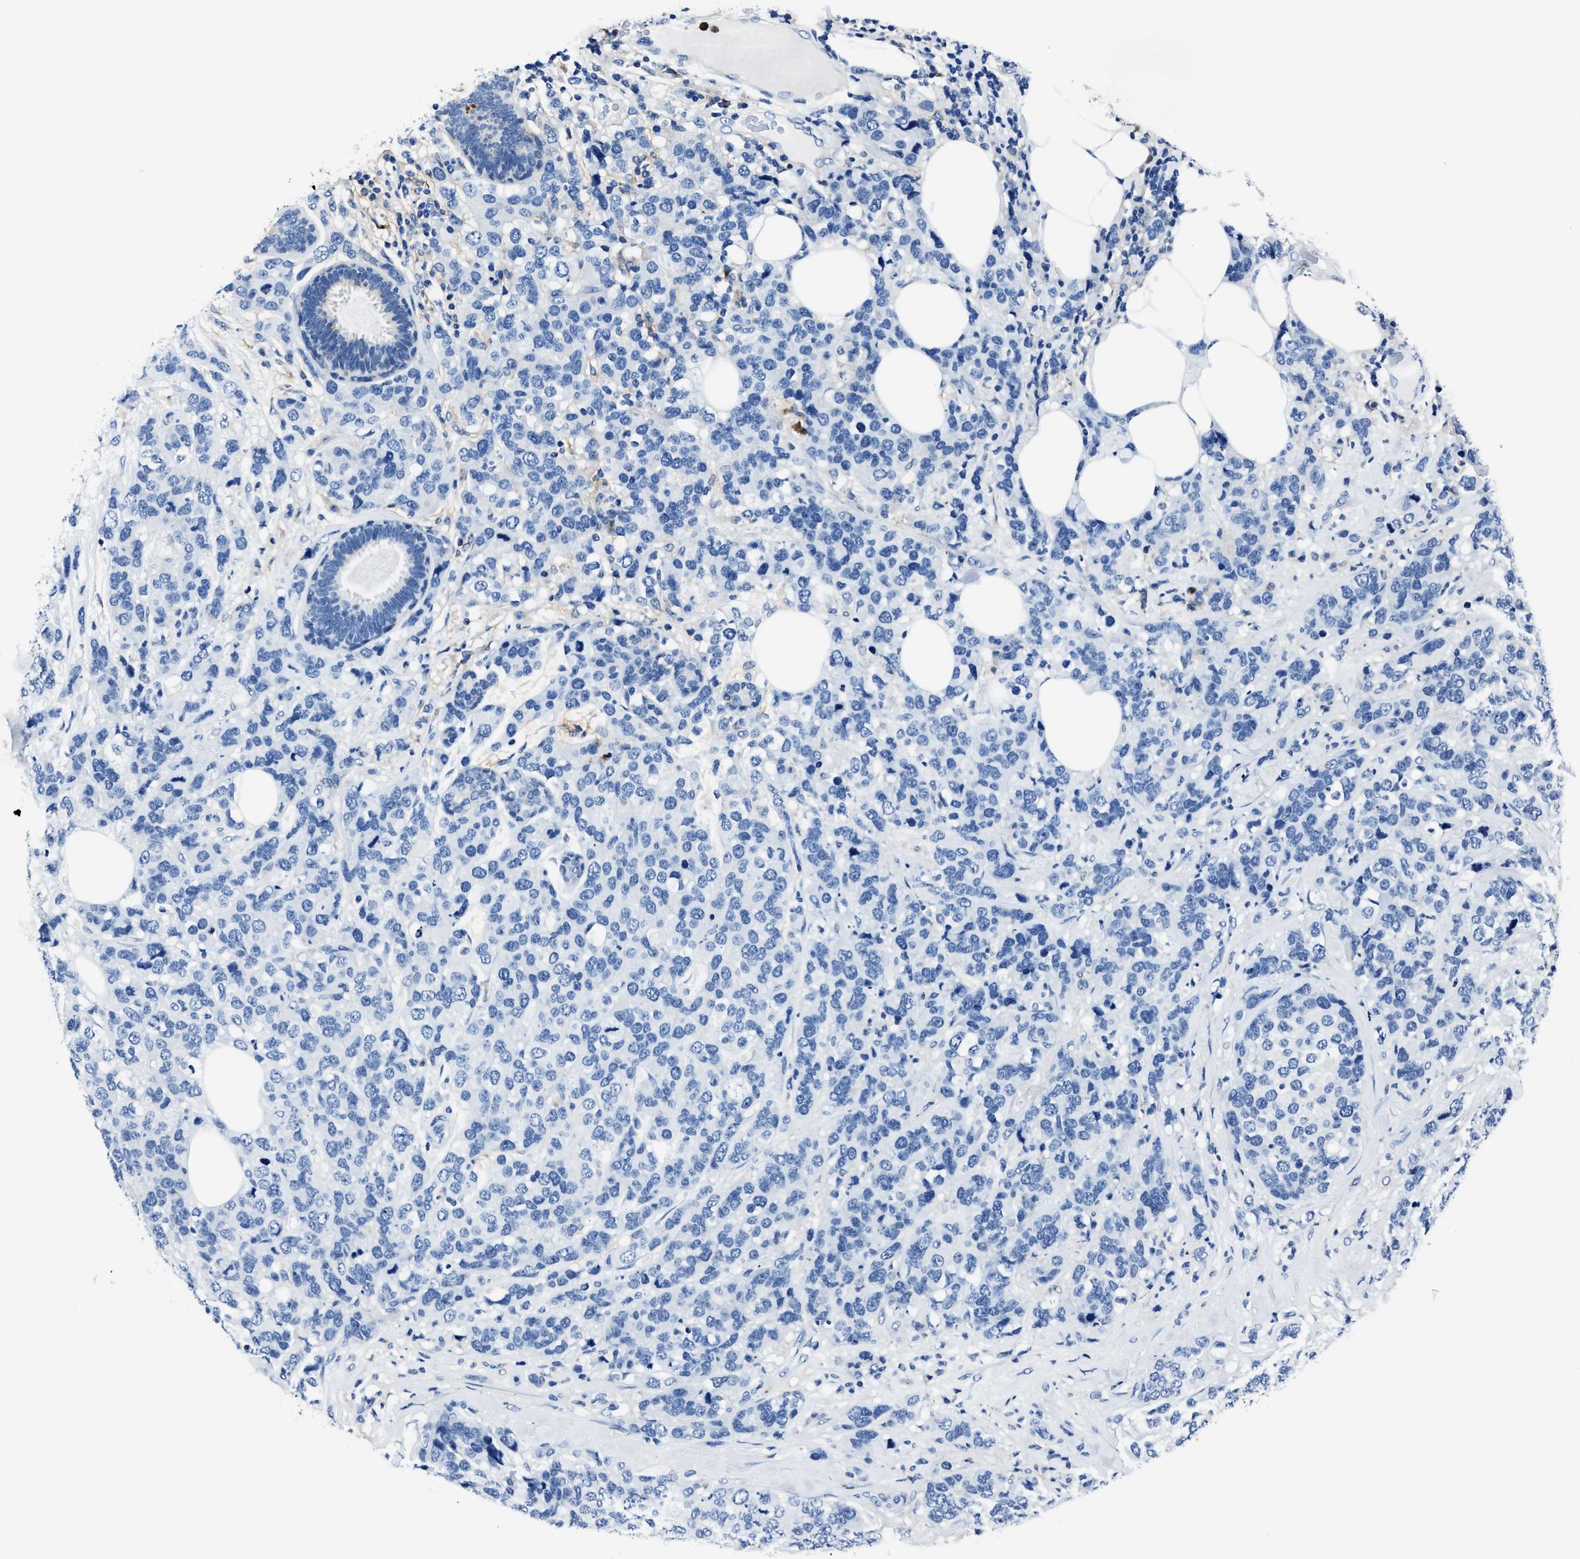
{"staining": {"intensity": "negative", "quantity": "none", "location": "none"}, "tissue": "breast cancer", "cell_type": "Tumor cells", "image_type": "cancer", "snomed": [{"axis": "morphology", "description": "Lobular carcinoma"}, {"axis": "topography", "description": "Breast"}], "caption": "This is an immunohistochemistry (IHC) image of human lobular carcinoma (breast). There is no positivity in tumor cells.", "gene": "FGL2", "patient": {"sex": "female", "age": 59}}